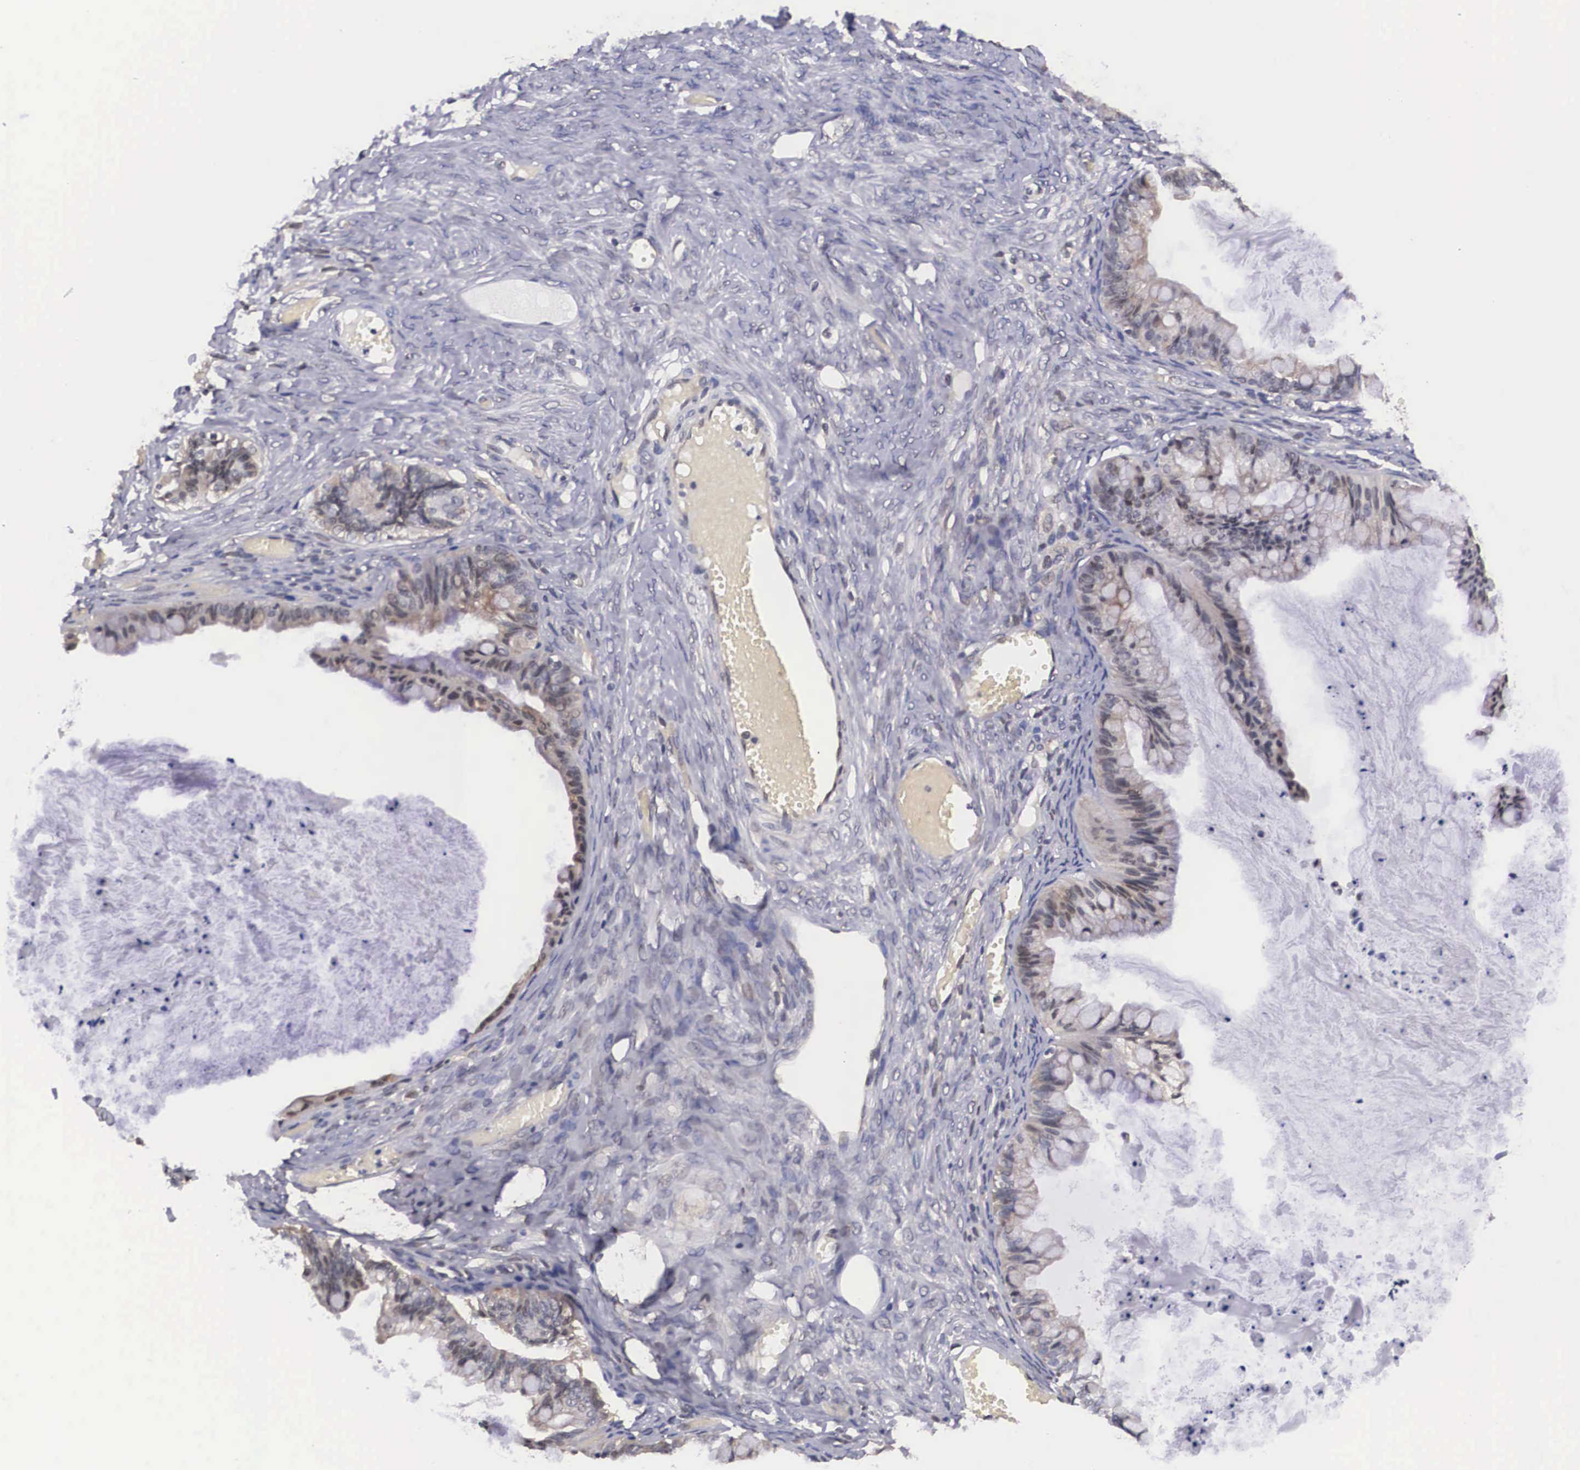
{"staining": {"intensity": "moderate", "quantity": "25%-75%", "location": "cytoplasmic/membranous"}, "tissue": "ovarian cancer", "cell_type": "Tumor cells", "image_type": "cancer", "snomed": [{"axis": "morphology", "description": "Cystadenocarcinoma, mucinous, NOS"}, {"axis": "topography", "description": "Ovary"}], "caption": "A brown stain labels moderate cytoplasmic/membranous positivity of a protein in ovarian cancer tumor cells.", "gene": "OTX2", "patient": {"sex": "female", "age": 57}}